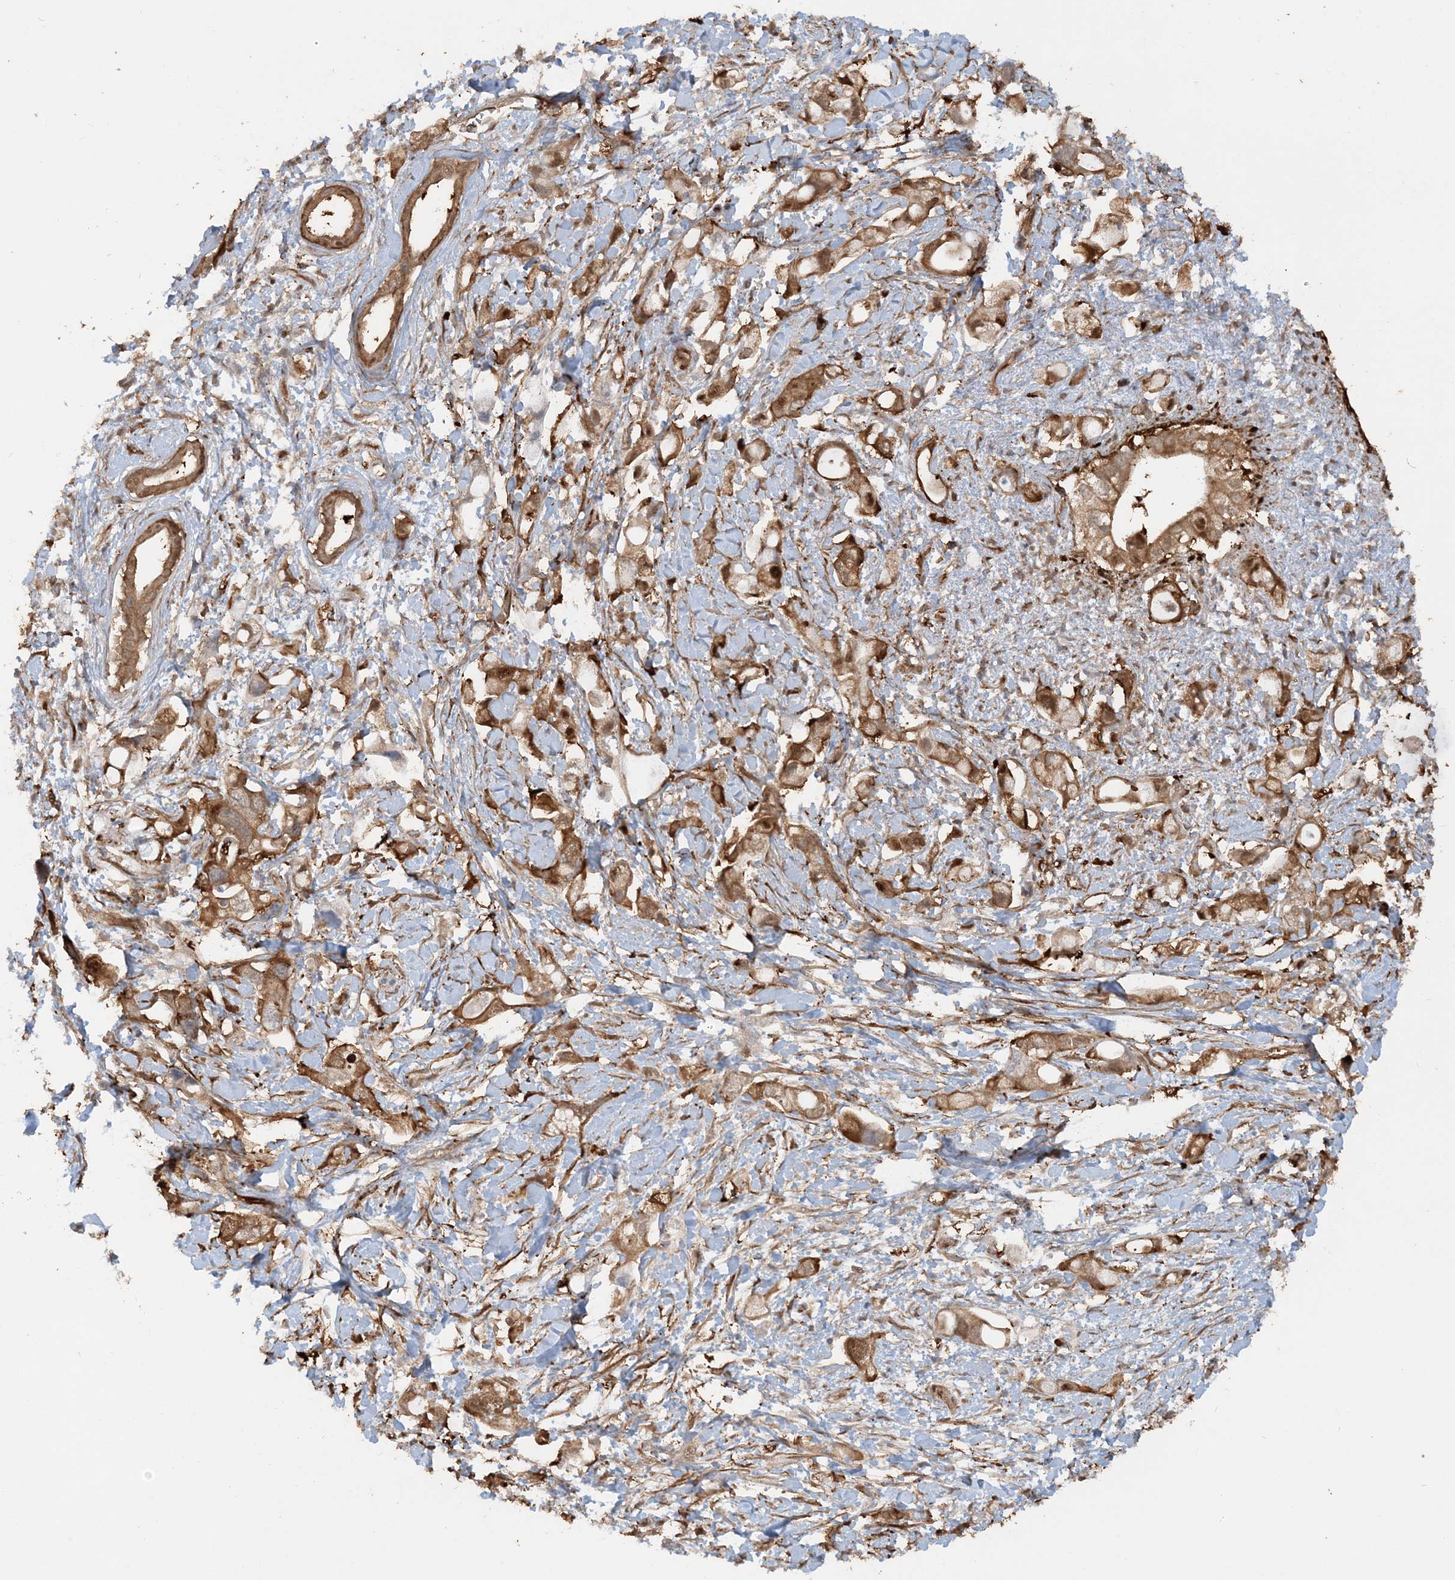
{"staining": {"intensity": "moderate", "quantity": ">75%", "location": "cytoplasmic/membranous,nuclear"}, "tissue": "pancreatic cancer", "cell_type": "Tumor cells", "image_type": "cancer", "snomed": [{"axis": "morphology", "description": "Adenocarcinoma, NOS"}, {"axis": "topography", "description": "Pancreas"}], "caption": "Protein staining of pancreatic cancer (adenocarcinoma) tissue demonstrates moderate cytoplasmic/membranous and nuclear staining in approximately >75% of tumor cells.", "gene": "DSTN", "patient": {"sex": "female", "age": 56}}